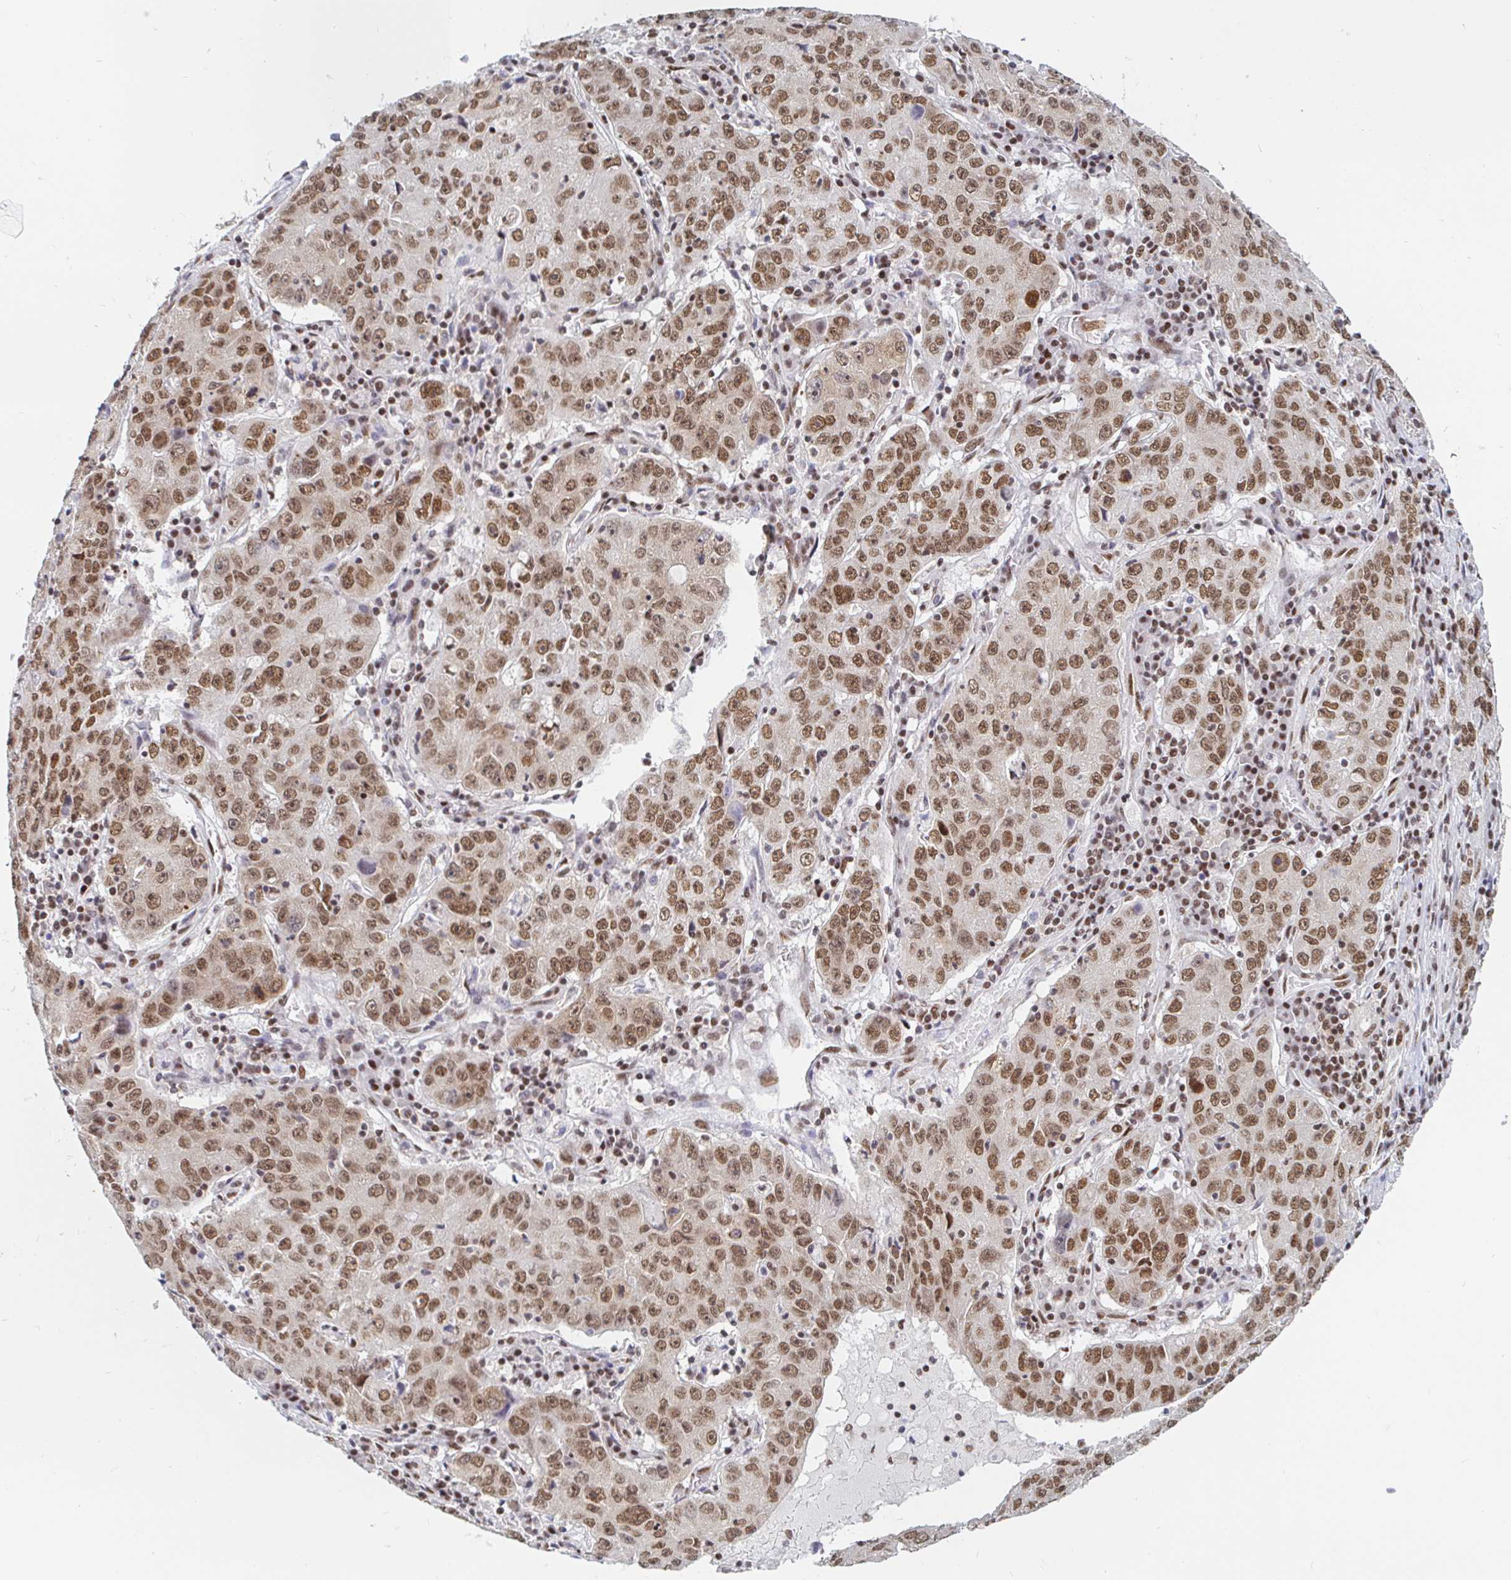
{"staining": {"intensity": "moderate", "quantity": ">75%", "location": "nuclear"}, "tissue": "lung cancer", "cell_type": "Tumor cells", "image_type": "cancer", "snomed": [{"axis": "morphology", "description": "Normal morphology"}, {"axis": "morphology", "description": "Adenocarcinoma, NOS"}, {"axis": "topography", "description": "Lymph node"}, {"axis": "topography", "description": "Lung"}], "caption": "About >75% of tumor cells in lung adenocarcinoma show moderate nuclear protein staining as visualized by brown immunohistochemical staining.", "gene": "RBMX", "patient": {"sex": "female", "age": 57}}